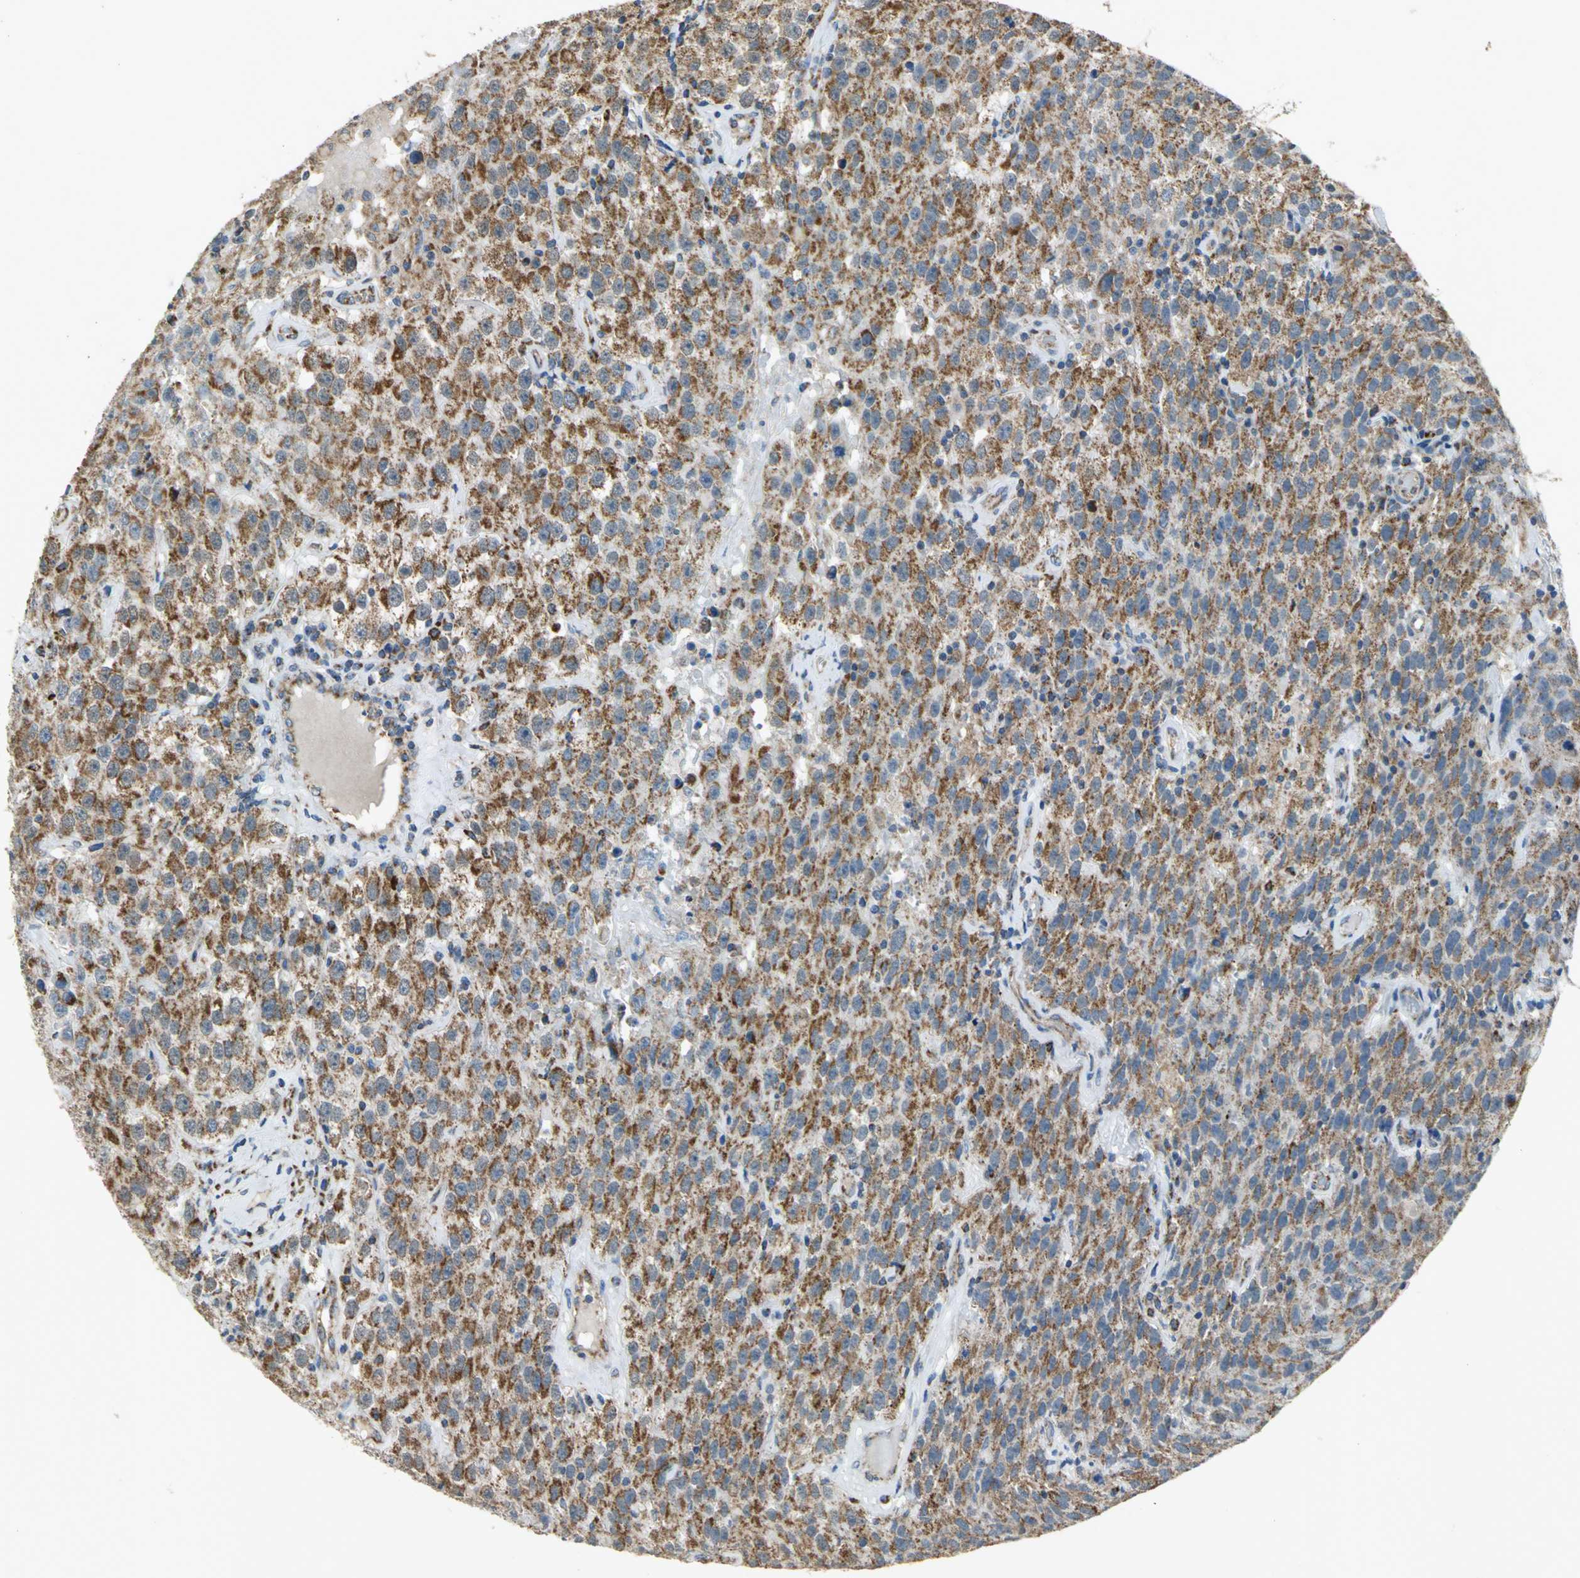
{"staining": {"intensity": "strong", "quantity": ">75%", "location": "cytoplasmic/membranous"}, "tissue": "testis cancer", "cell_type": "Tumor cells", "image_type": "cancer", "snomed": [{"axis": "morphology", "description": "Seminoma, NOS"}, {"axis": "topography", "description": "Testis"}], "caption": "Immunohistochemical staining of seminoma (testis) displays high levels of strong cytoplasmic/membranous protein positivity in approximately >75% of tumor cells.", "gene": "NDUFB5", "patient": {"sex": "male", "age": 52}}